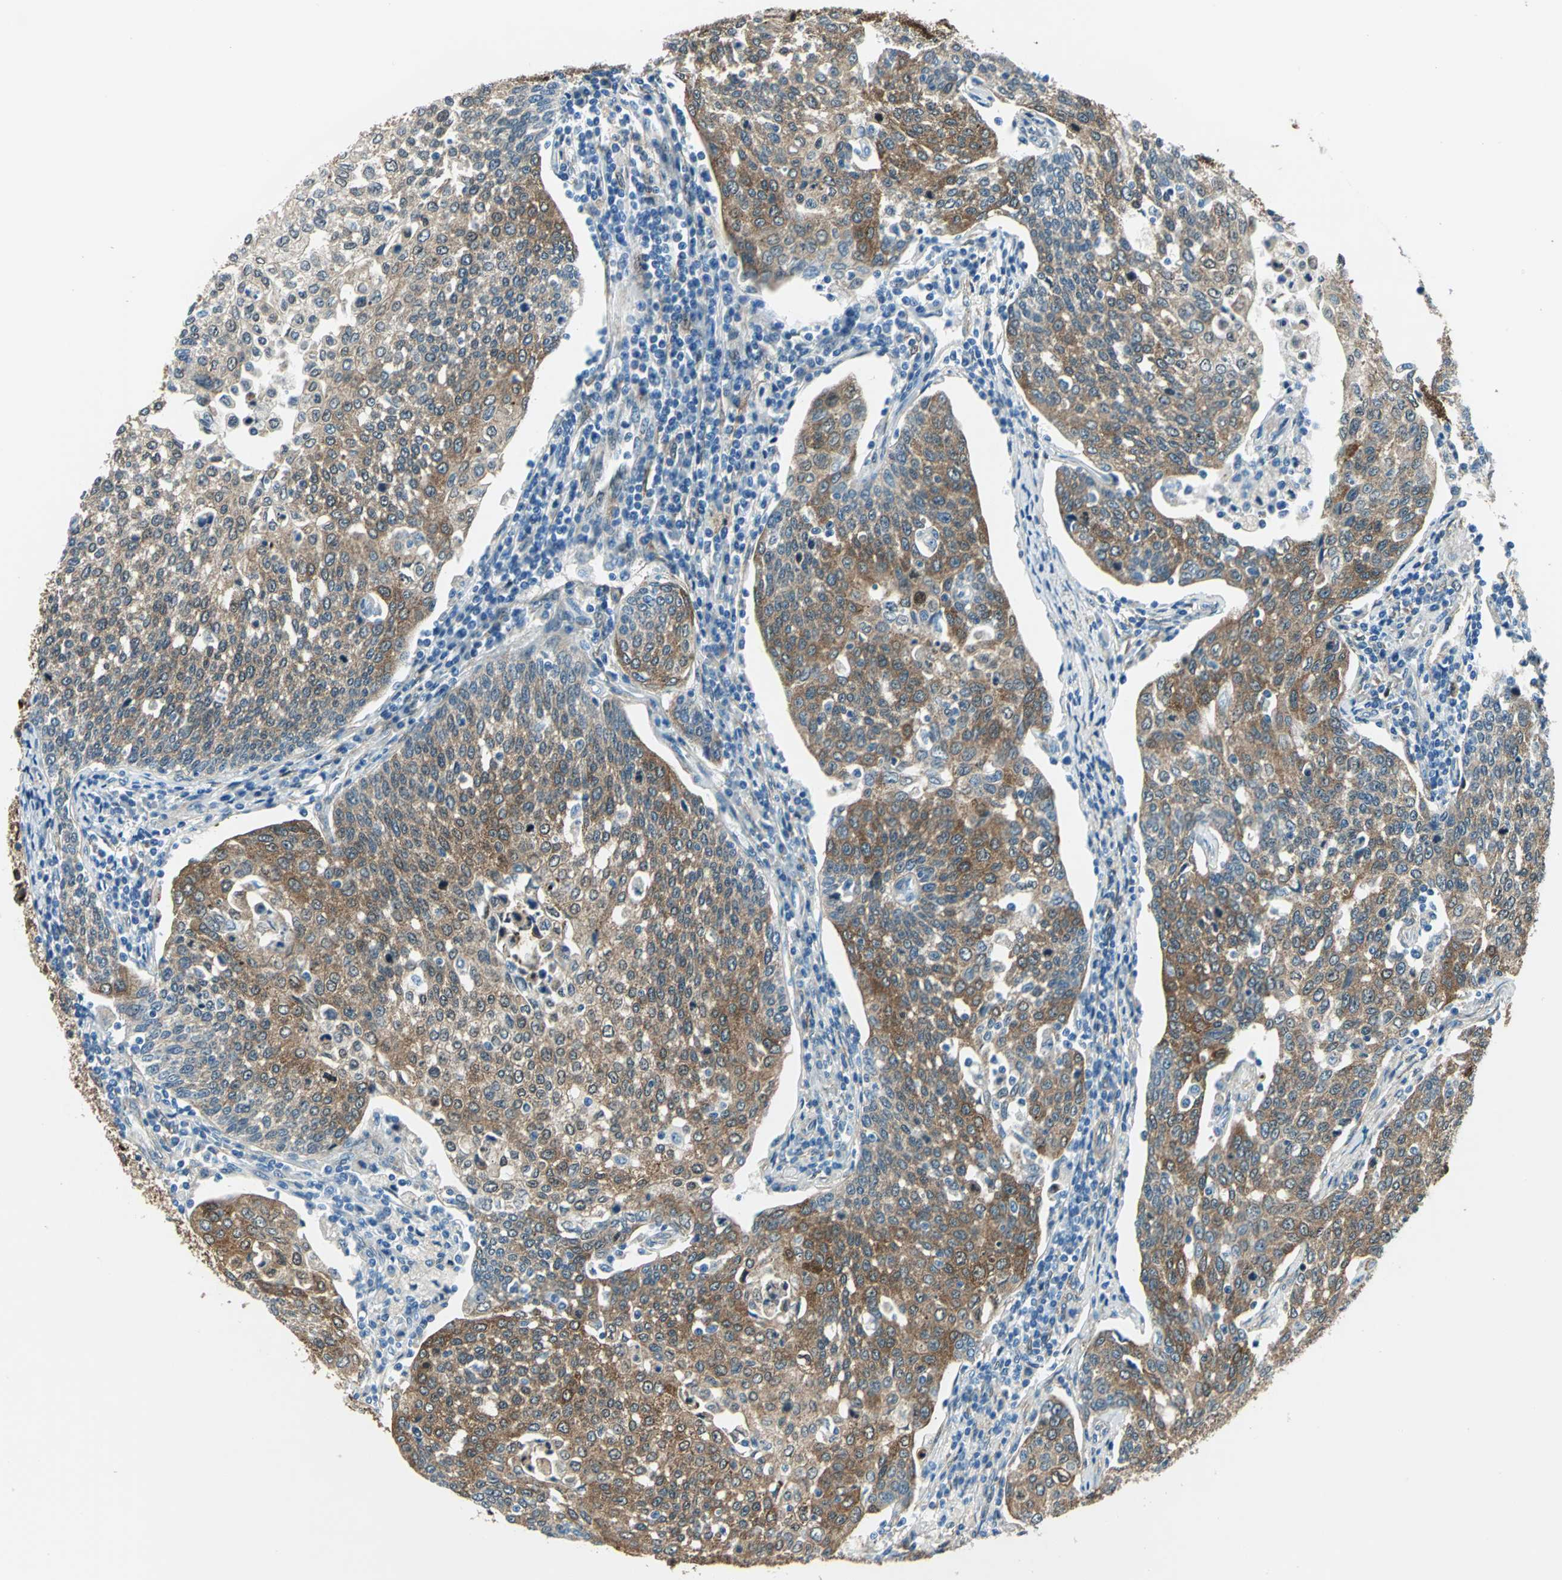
{"staining": {"intensity": "moderate", "quantity": ">75%", "location": "cytoplasmic/membranous"}, "tissue": "cervical cancer", "cell_type": "Tumor cells", "image_type": "cancer", "snomed": [{"axis": "morphology", "description": "Squamous cell carcinoma, NOS"}, {"axis": "topography", "description": "Cervix"}], "caption": "Squamous cell carcinoma (cervical) stained with immunohistochemistry (IHC) demonstrates moderate cytoplasmic/membranous expression in about >75% of tumor cells.", "gene": "HSPB1", "patient": {"sex": "female", "age": 34}}